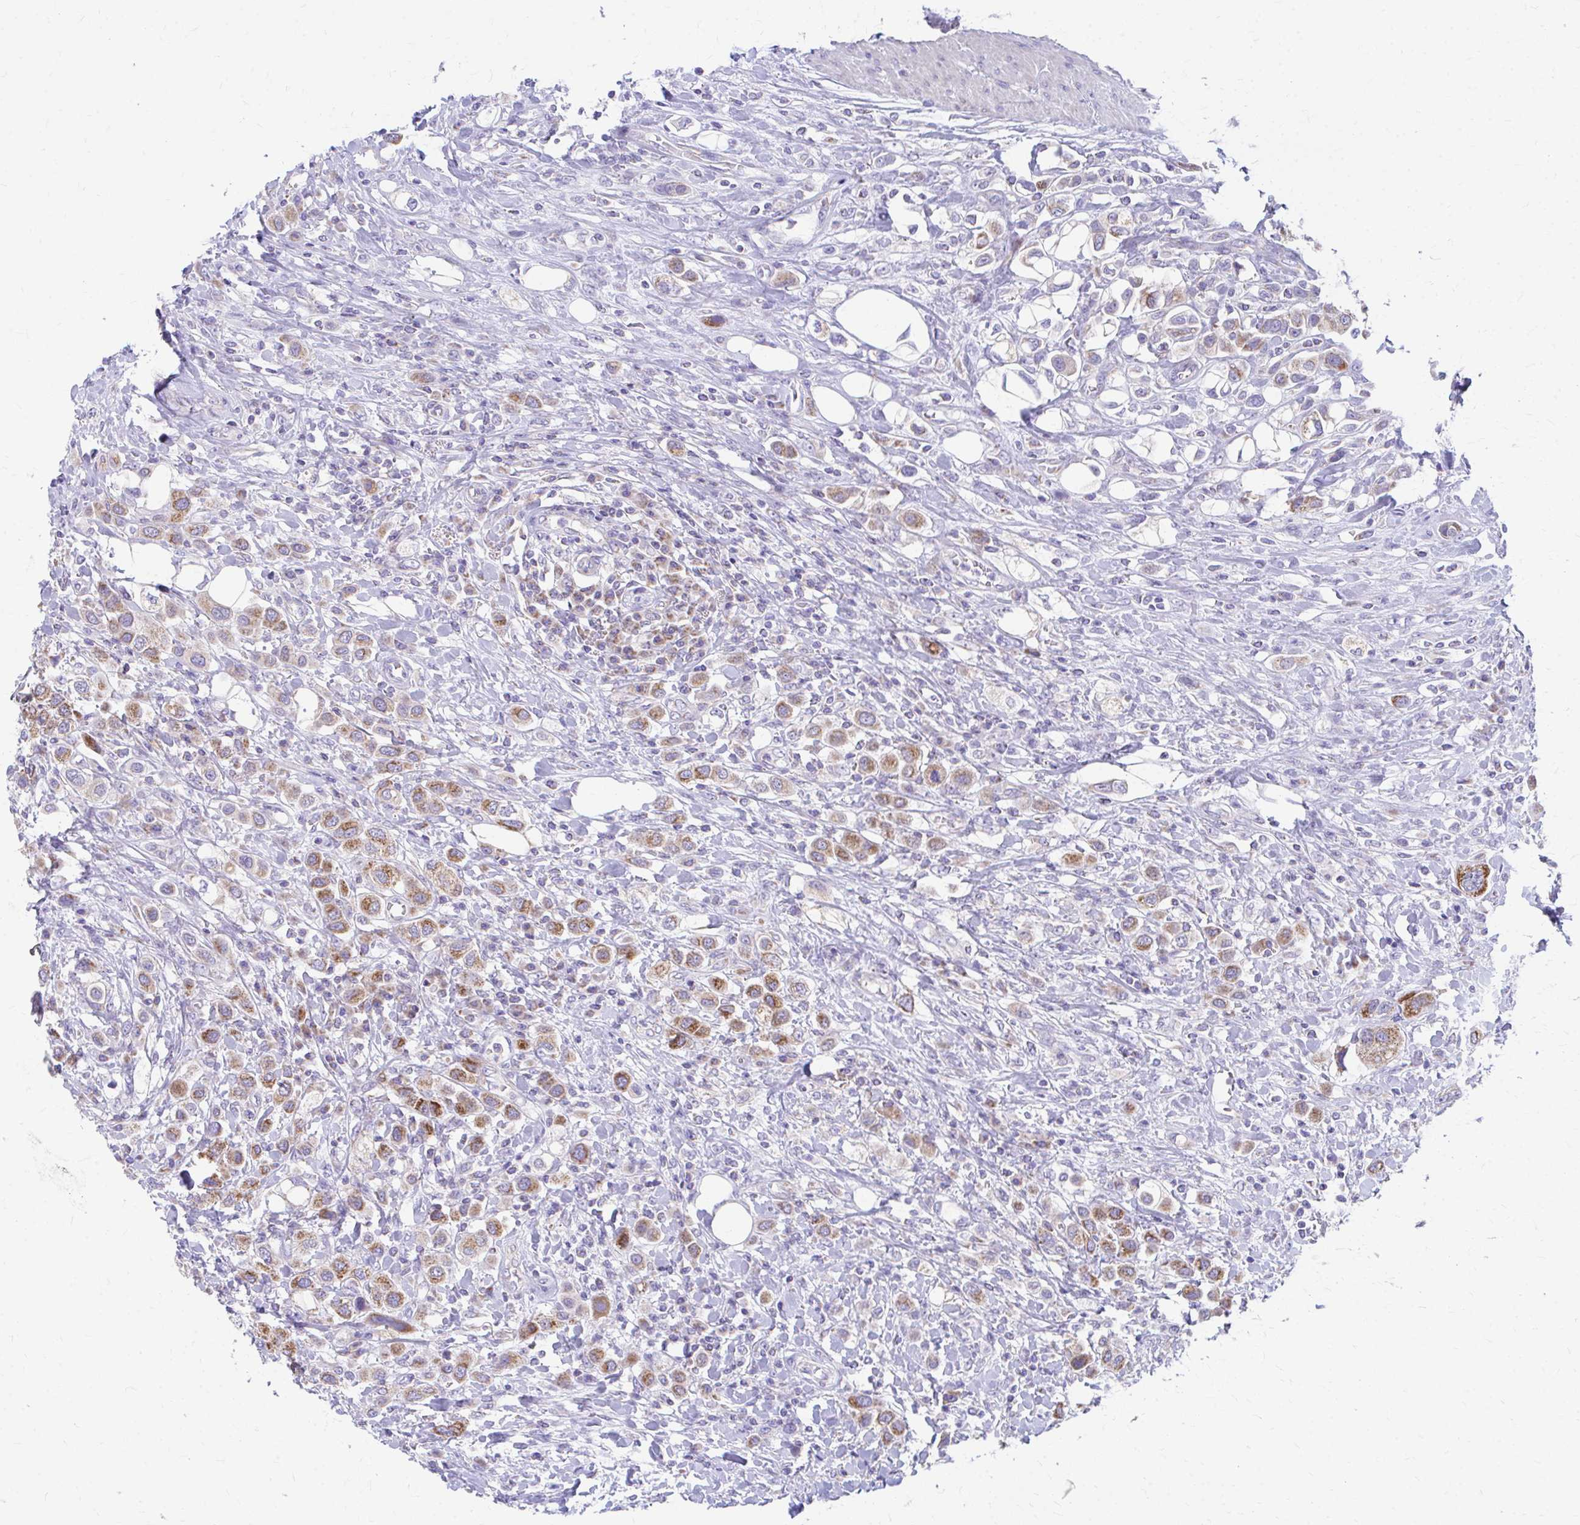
{"staining": {"intensity": "strong", "quantity": ">75%", "location": "cytoplasmic/membranous"}, "tissue": "urothelial cancer", "cell_type": "Tumor cells", "image_type": "cancer", "snomed": [{"axis": "morphology", "description": "Urothelial carcinoma, High grade"}, {"axis": "topography", "description": "Urinary bladder"}], "caption": "Immunohistochemical staining of high-grade urothelial carcinoma exhibits high levels of strong cytoplasmic/membranous expression in approximately >75% of tumor cells.", "gene": "MRPL19", "patient": {"sex": "male", "age": 50}}